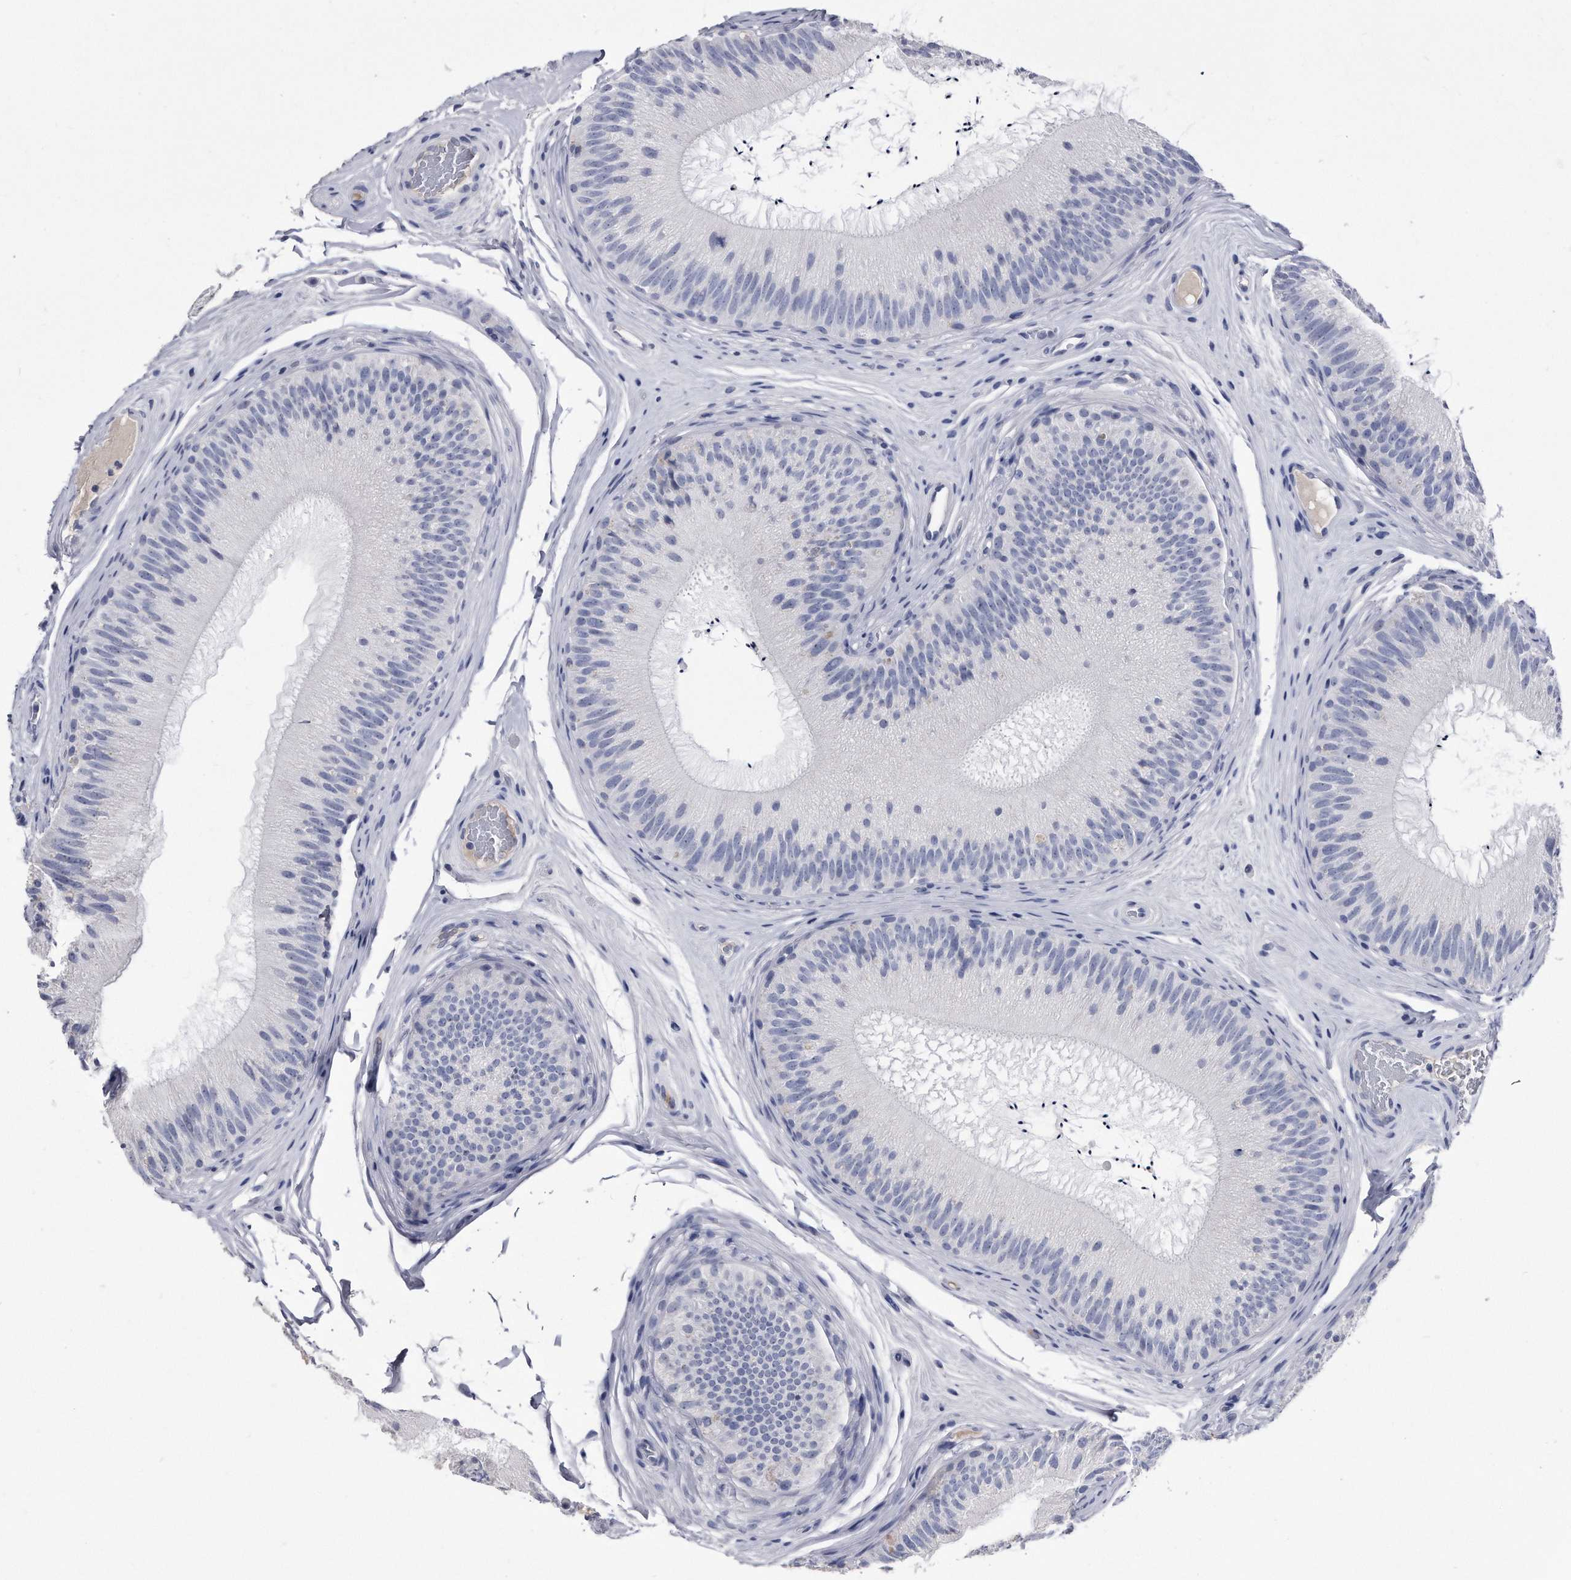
{"staining": {"intensity": "negative", "quantity": "none", "location": "none"}, "tissue": "epididymis", "cell_type": "Glandular cells", "image_type": "normal", "snomed": [{"axis": "morphology", "description": "Normal tissue, NOS"}, {"axis": "topography", "description": "Epididymis"}], "caption": "Epididymis stained for a protein using immunohistochemistry (IHC) reveals no expression glandular cells.", "gene": "KCTD8", "patient": {"sex": "male", "age": 45}}